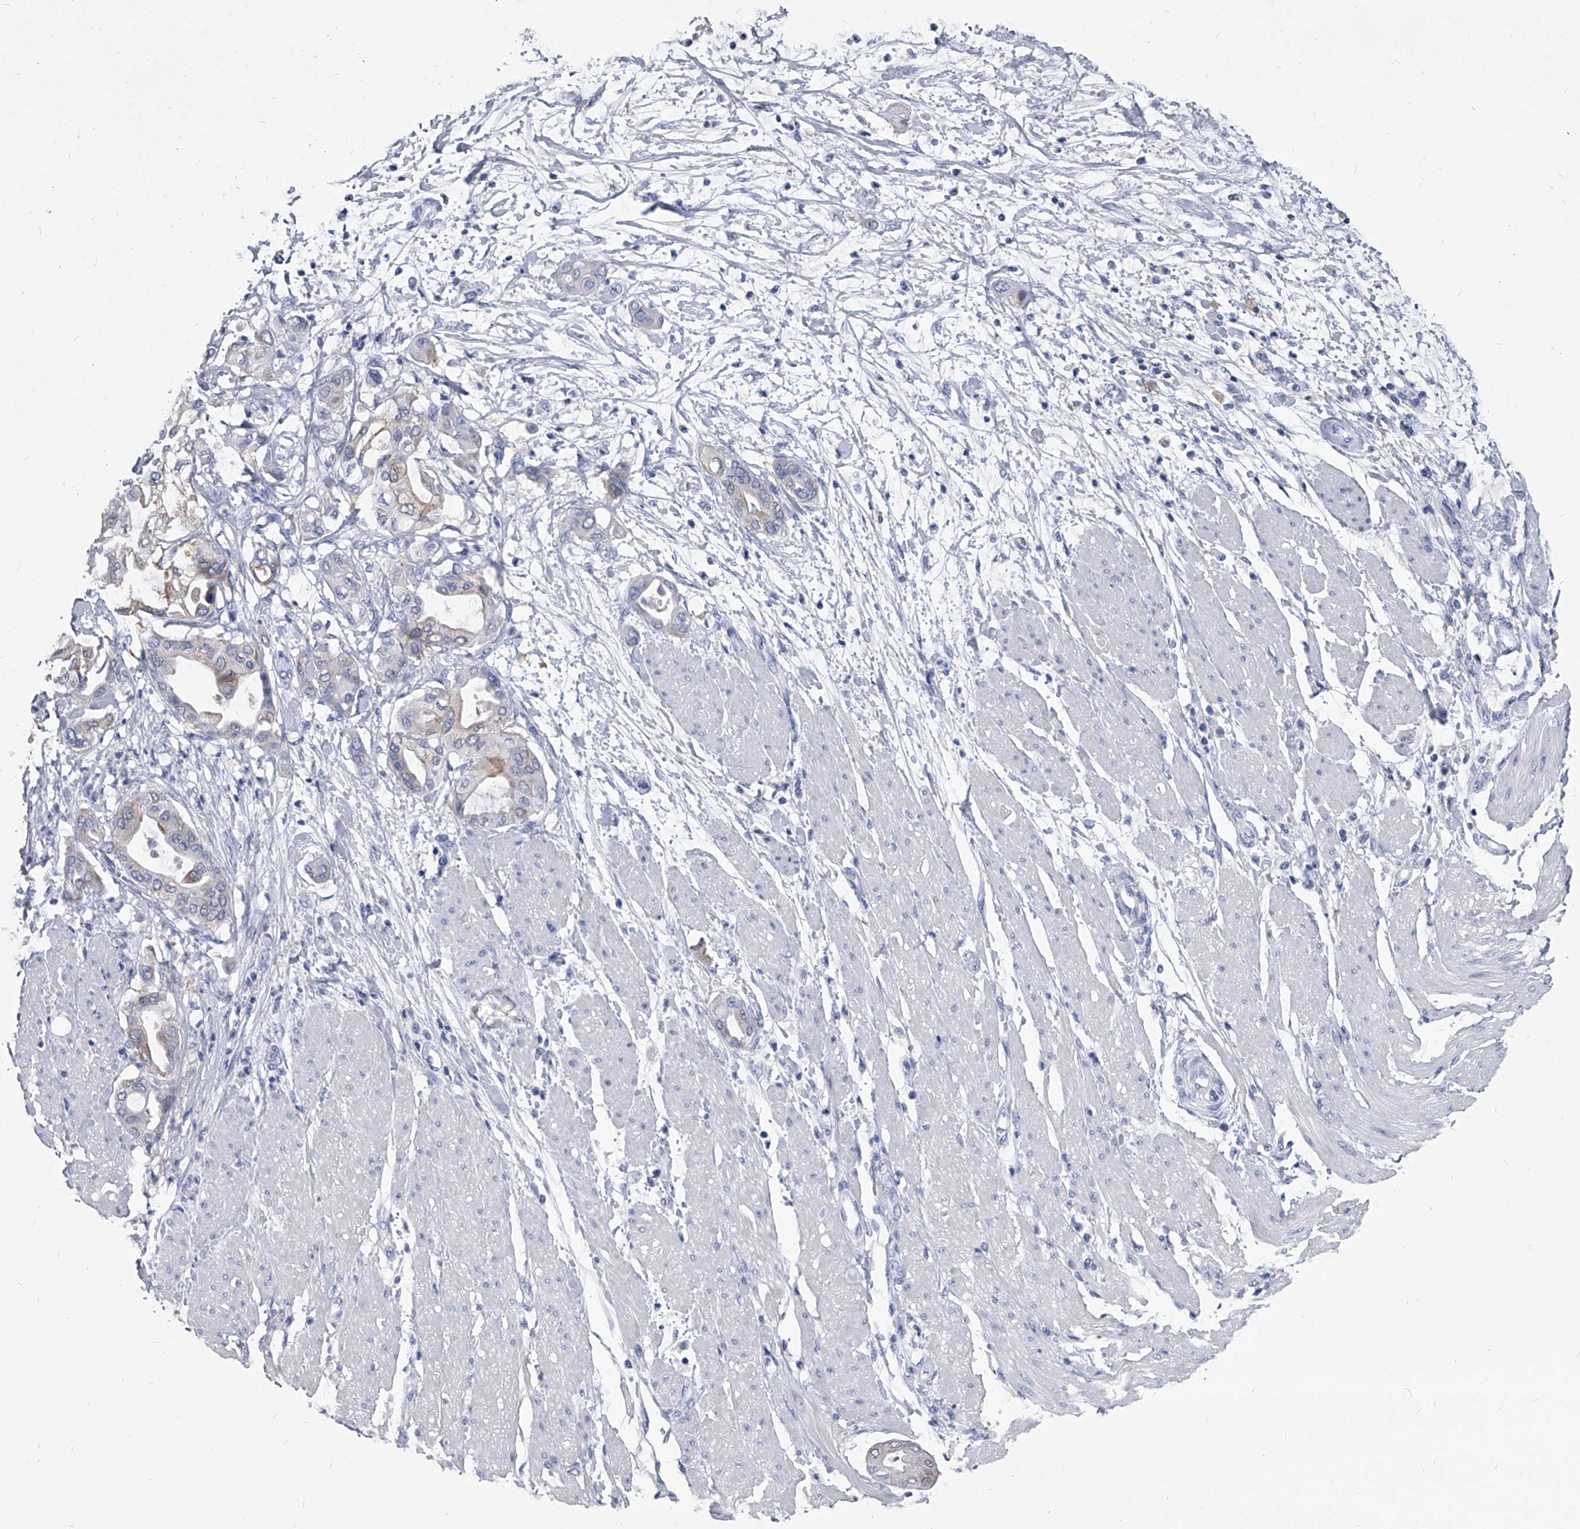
{"staining": {"intensity": "moderate", "quantity": "25%-75%", "location": "cytoplasmic/membranous"}, "tissue": "pancreatic cancer", "cell_type": "Tumor cells", "image_type": "cancer", "snomed": [{"axis": "morphology", "description": "Adenocarcinoma, NOS"}, {"axis": "morphology", "description": "Adenocarcinoma, metastatic, NOS"}, {"axis": "topography", "description": "Lymph node"}, {"axis": "topography", "description": "Pancreas"}, {"axis": "topography", "description": "Duodenum"}], "caption": "About 25%-75% of tumor cells in human pancreatic adenocarcinoma demonstrate moderate cytoplasmic/membranous protein positivity as visualized by brown immunohistochemical staining.", "gene": "BCAS1", "patient": {"sex": "female", "age": 64}}